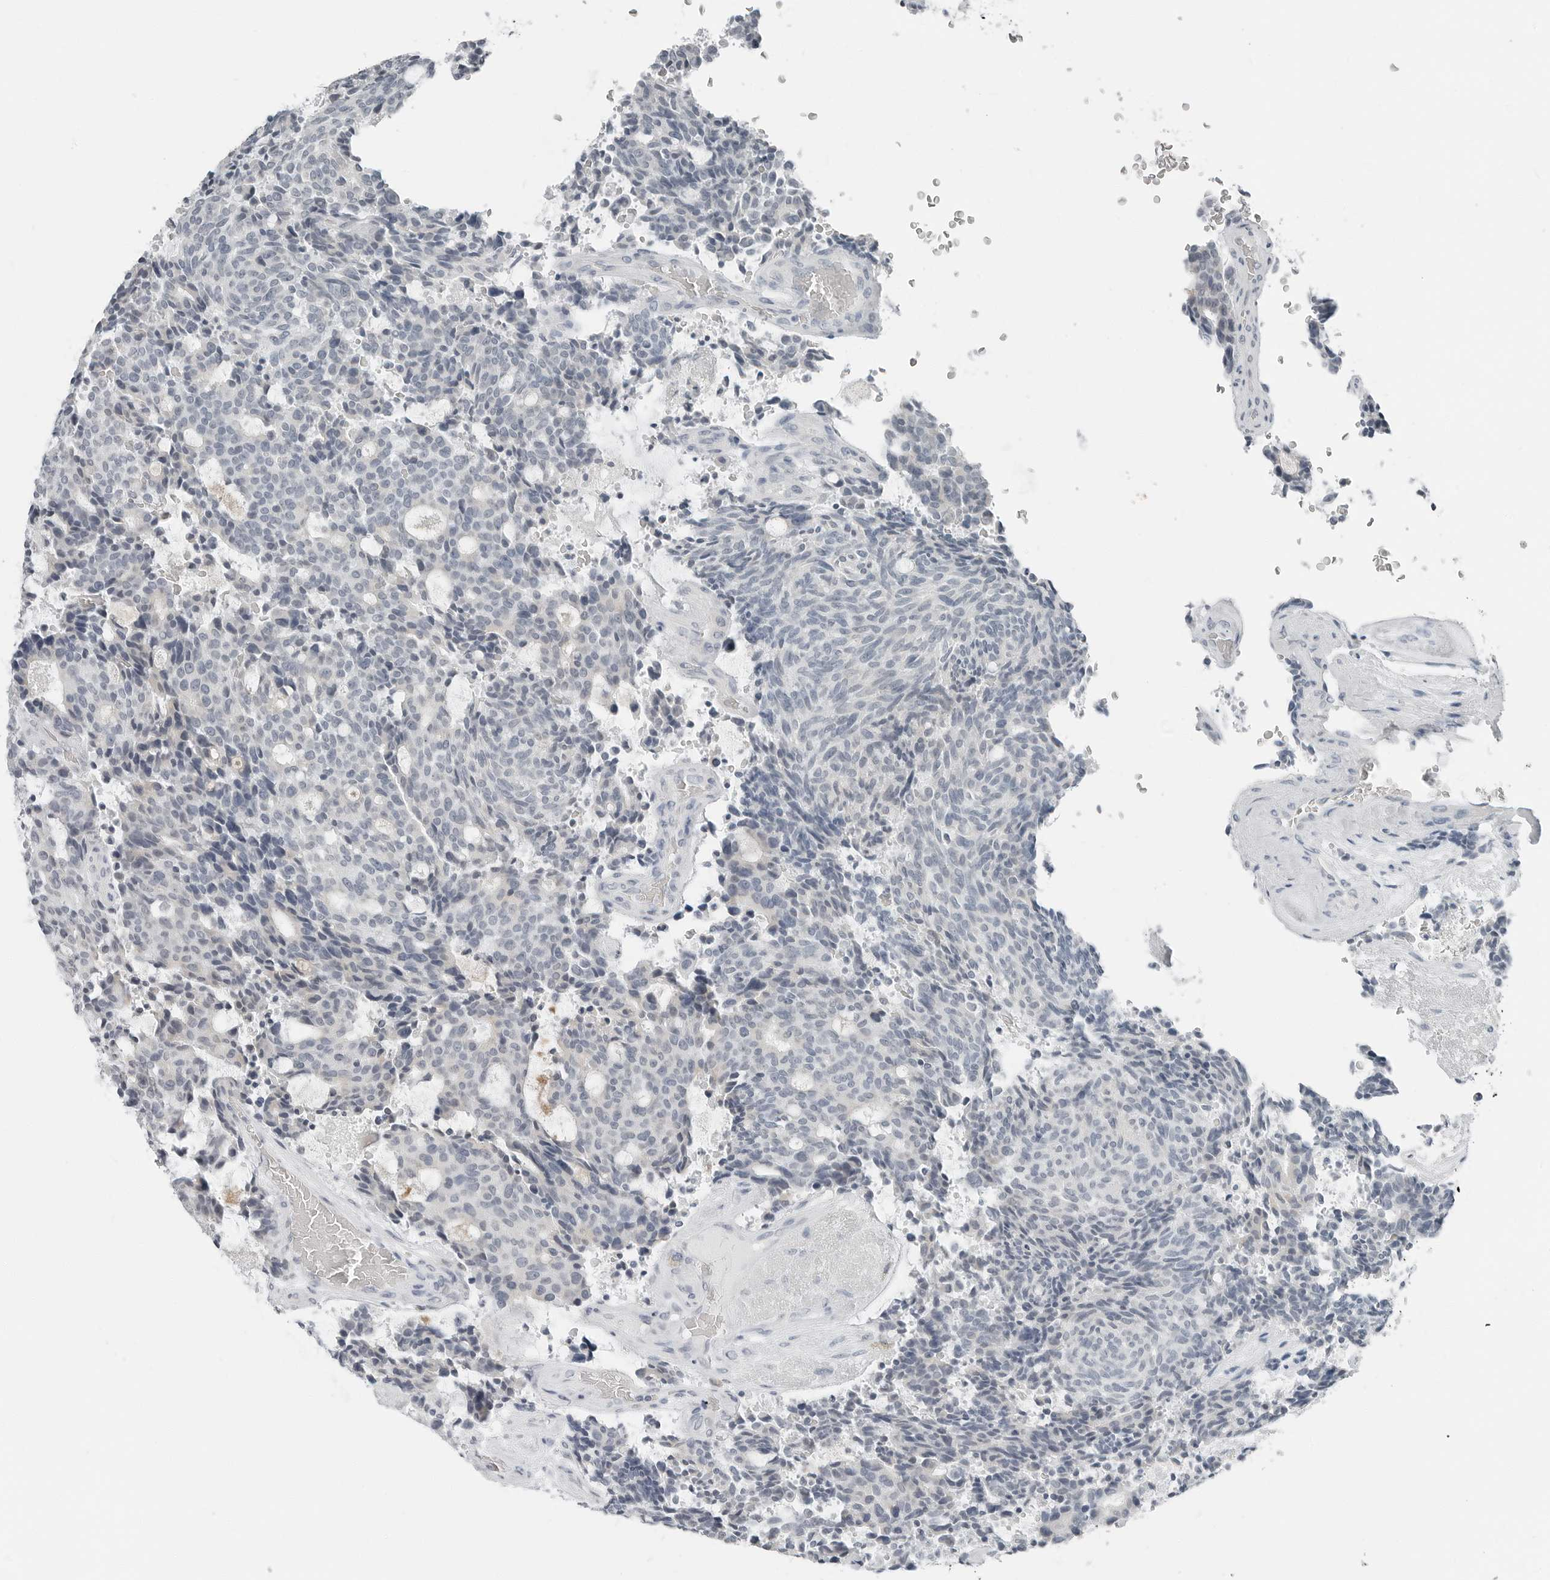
{"staining": {"intensity": "negative", "quantity": "none", "location": "none"}, "tissue": "carcinoid", "cell_type": "Tumor cells", "image_type": "cancer", "snomed": [{"axis": "morphology", "description": "Carcinoid, malignant, NOS"}, {"axis": "topography", "description": "Pancreas"}], "caption": "Tumor cells are negative for brown protein staining in carcinoid. The staining was performed using DAB to visualize the protein expression in brown, while the nuclei were stained in blue with hematoxylin (Magnification: 20x).", "gene": "XIRP1", "patient": {"sex": "female", "age": 54}}